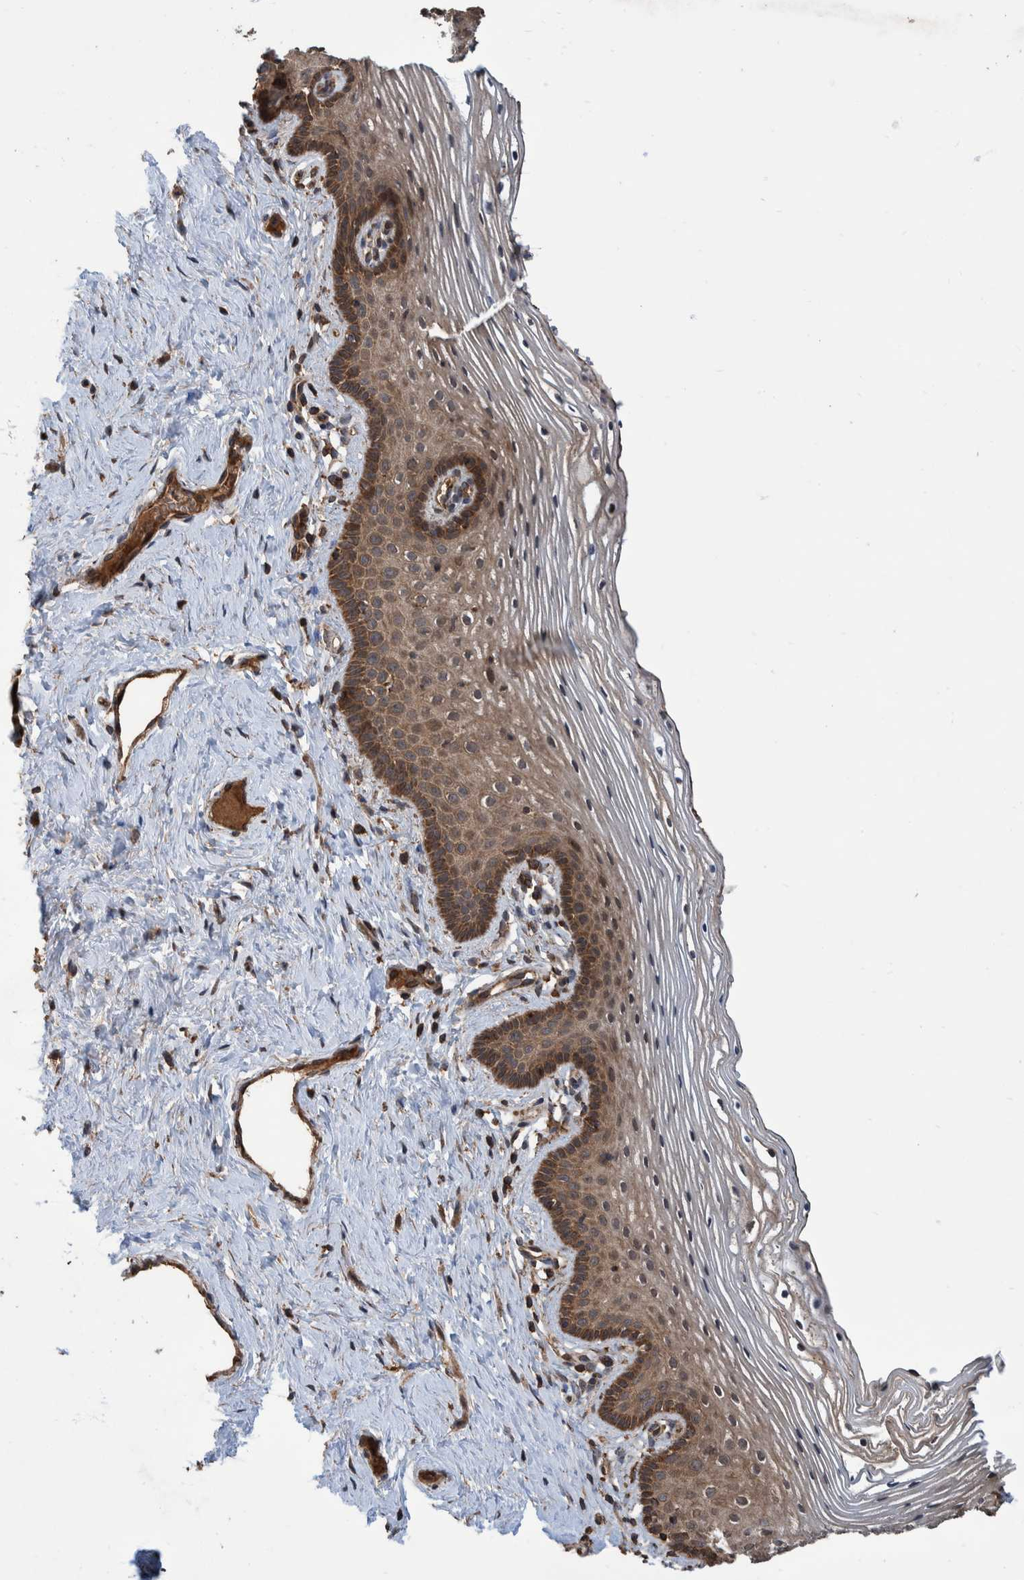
{"staining": {"intensity": "moderate", "quantity": ">75%", "location": "cytoplasmic/membranous"}, "tissue": "vagina", "cell_type": "Squamous epithelial cells", "image_type": "normal", "snomed": [{"axis": "morphology", "description": "Normal tissue, NOS"}, {"axis": "topography", "description": "Vagina"}], "caption": "IHC histopathology image of benign vagina: human vagina stained using immunohistochemistry reveals medium levels of moderate protein expression localized specifically in the cytoplasmic/membranous of squamous epithelial cells, appearing as a cytoplasmic/membranous brown color.", "gene": "VBP1", "patient": {"sex": "female", "age": 32}}